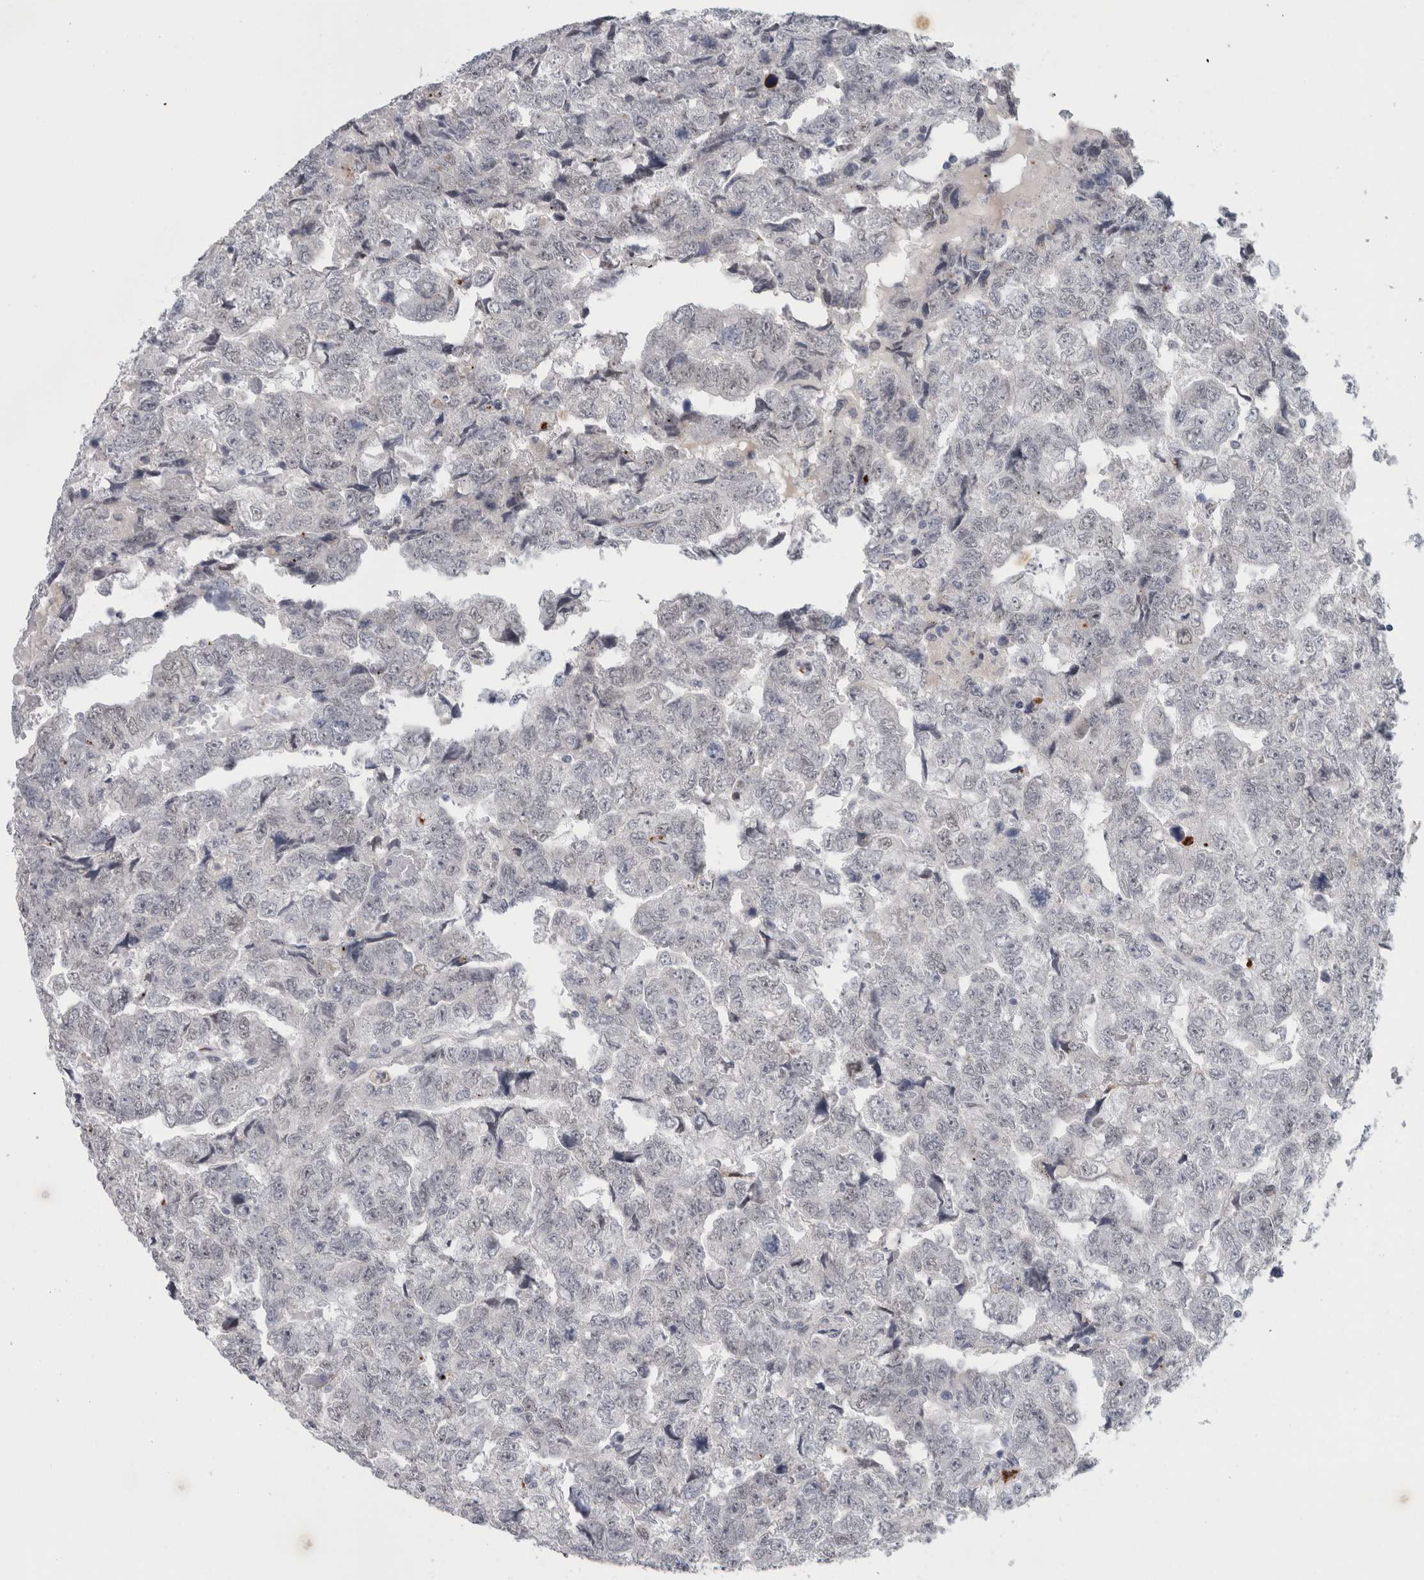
{"staining": {"intensity": "negative", "quantity": "none", "location": "none"}, "tissue": "testis cancer", "cell_type": "Tumor cells", "image_type": "cancer", "snomed": [{"axis": "morphology", "description": "Carcinoma, Embryonal, NOS"}, {"axis": "topography", "description": "Testis"}], "caption": "This is a photomicrograph of immunohistochemistry staining of embryonal carcinoma (testis), which shows no positivity in tumor cells. (Brightfield microscopy of DAB immunohistochemistry at high magnification).", "gene": "NIPA1", "patient": {"sex": "male", "age": 36}}